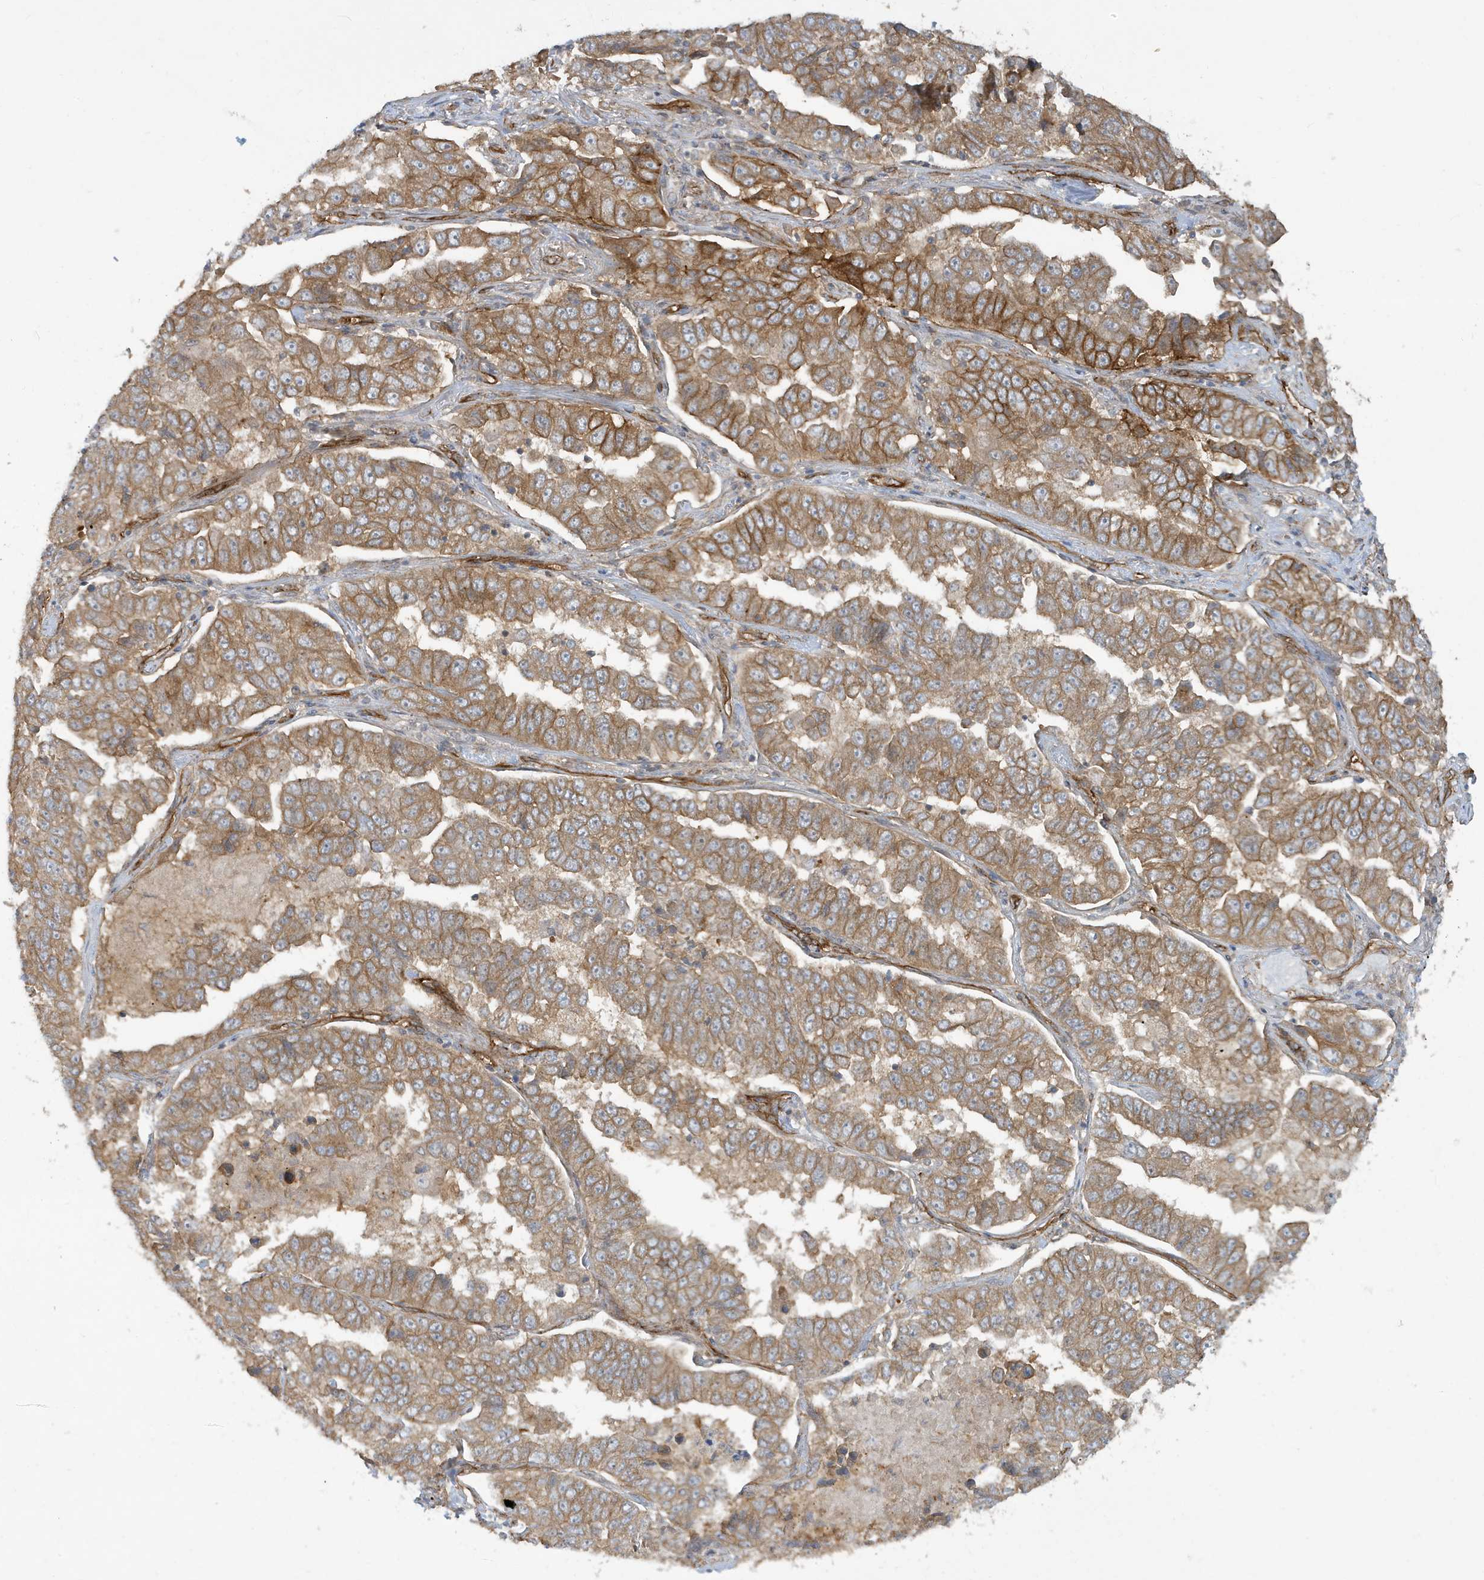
{"staining": {"intensity": "moderate", "quantity": ">75%", "location": "cytoplasmic/membranous"}, "tissue": "lung cancer", "cell_type": "Tumor cells", "image_type": "cancer", "snomed": [{"axis": "morphology", "description": "Adenocarcinoma, NOS"}, {"axis": "topography", "description": "Lung"}], "caption": "IHC photomicrograph of human lung adenocarcinoma stained for a protein (brown), which exhibits medium levels of moderate cytoplasmic/membranous staining in about >75% of tumor cells.", "gene": "ATP23", "patient": {"sex": "female", "age": 51}}